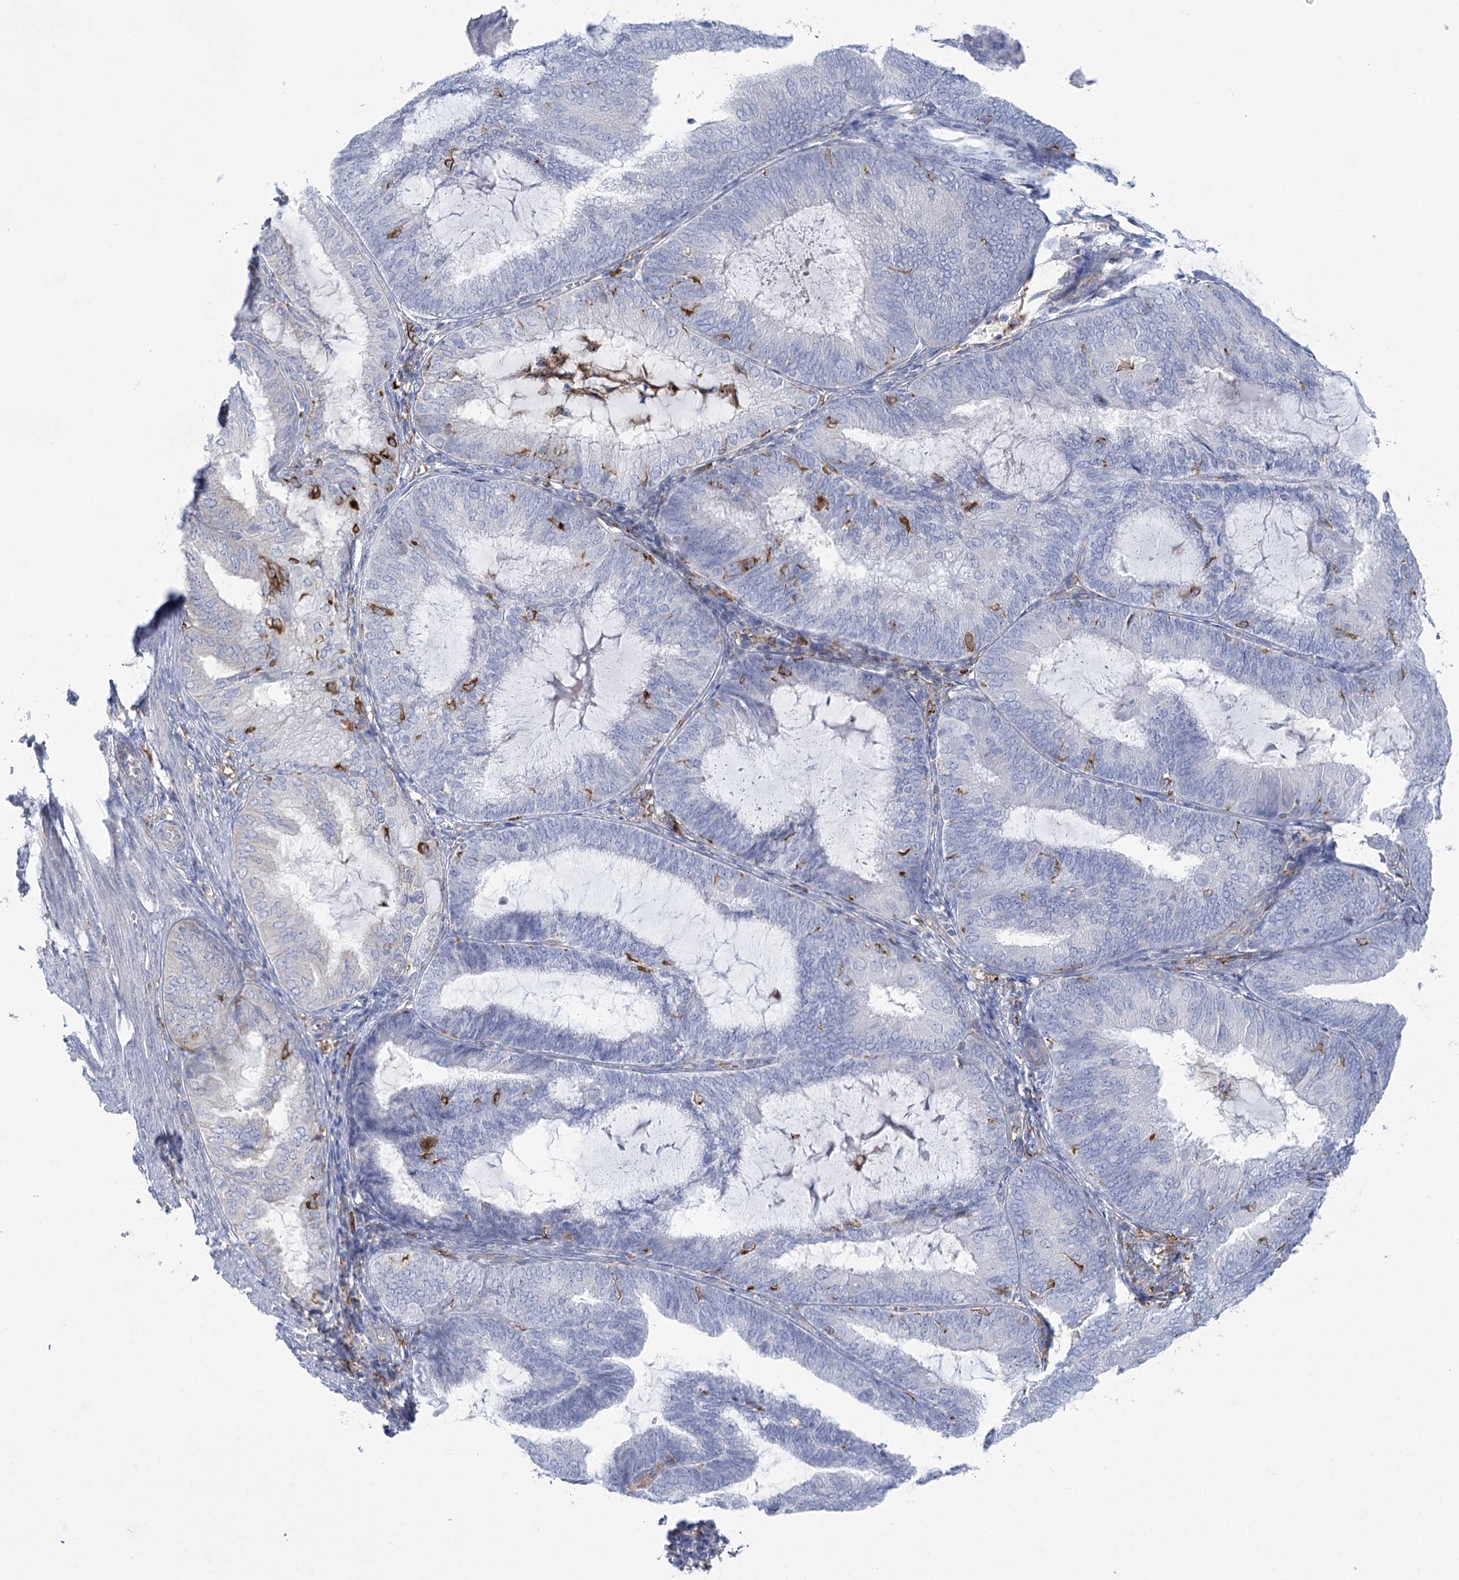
{"staining": {"intensity": "negative", "quantity": "none", "location": "none"}, "tissue": "endometrial cancer", "cell_type": "Tumor cells", "image_type": "cancer", "snomed": [{"axis": "morphology", "description": "Adenocarcinoma, NOS"}, {"axis": "topography", "description": "Endometrium"}], "caption": "Tumor cells are negative for brown protein staining in adenocarcinoma (endometrial).", "gene": "CCDC88A", "patient": {"sex": "female", "age": 81}}